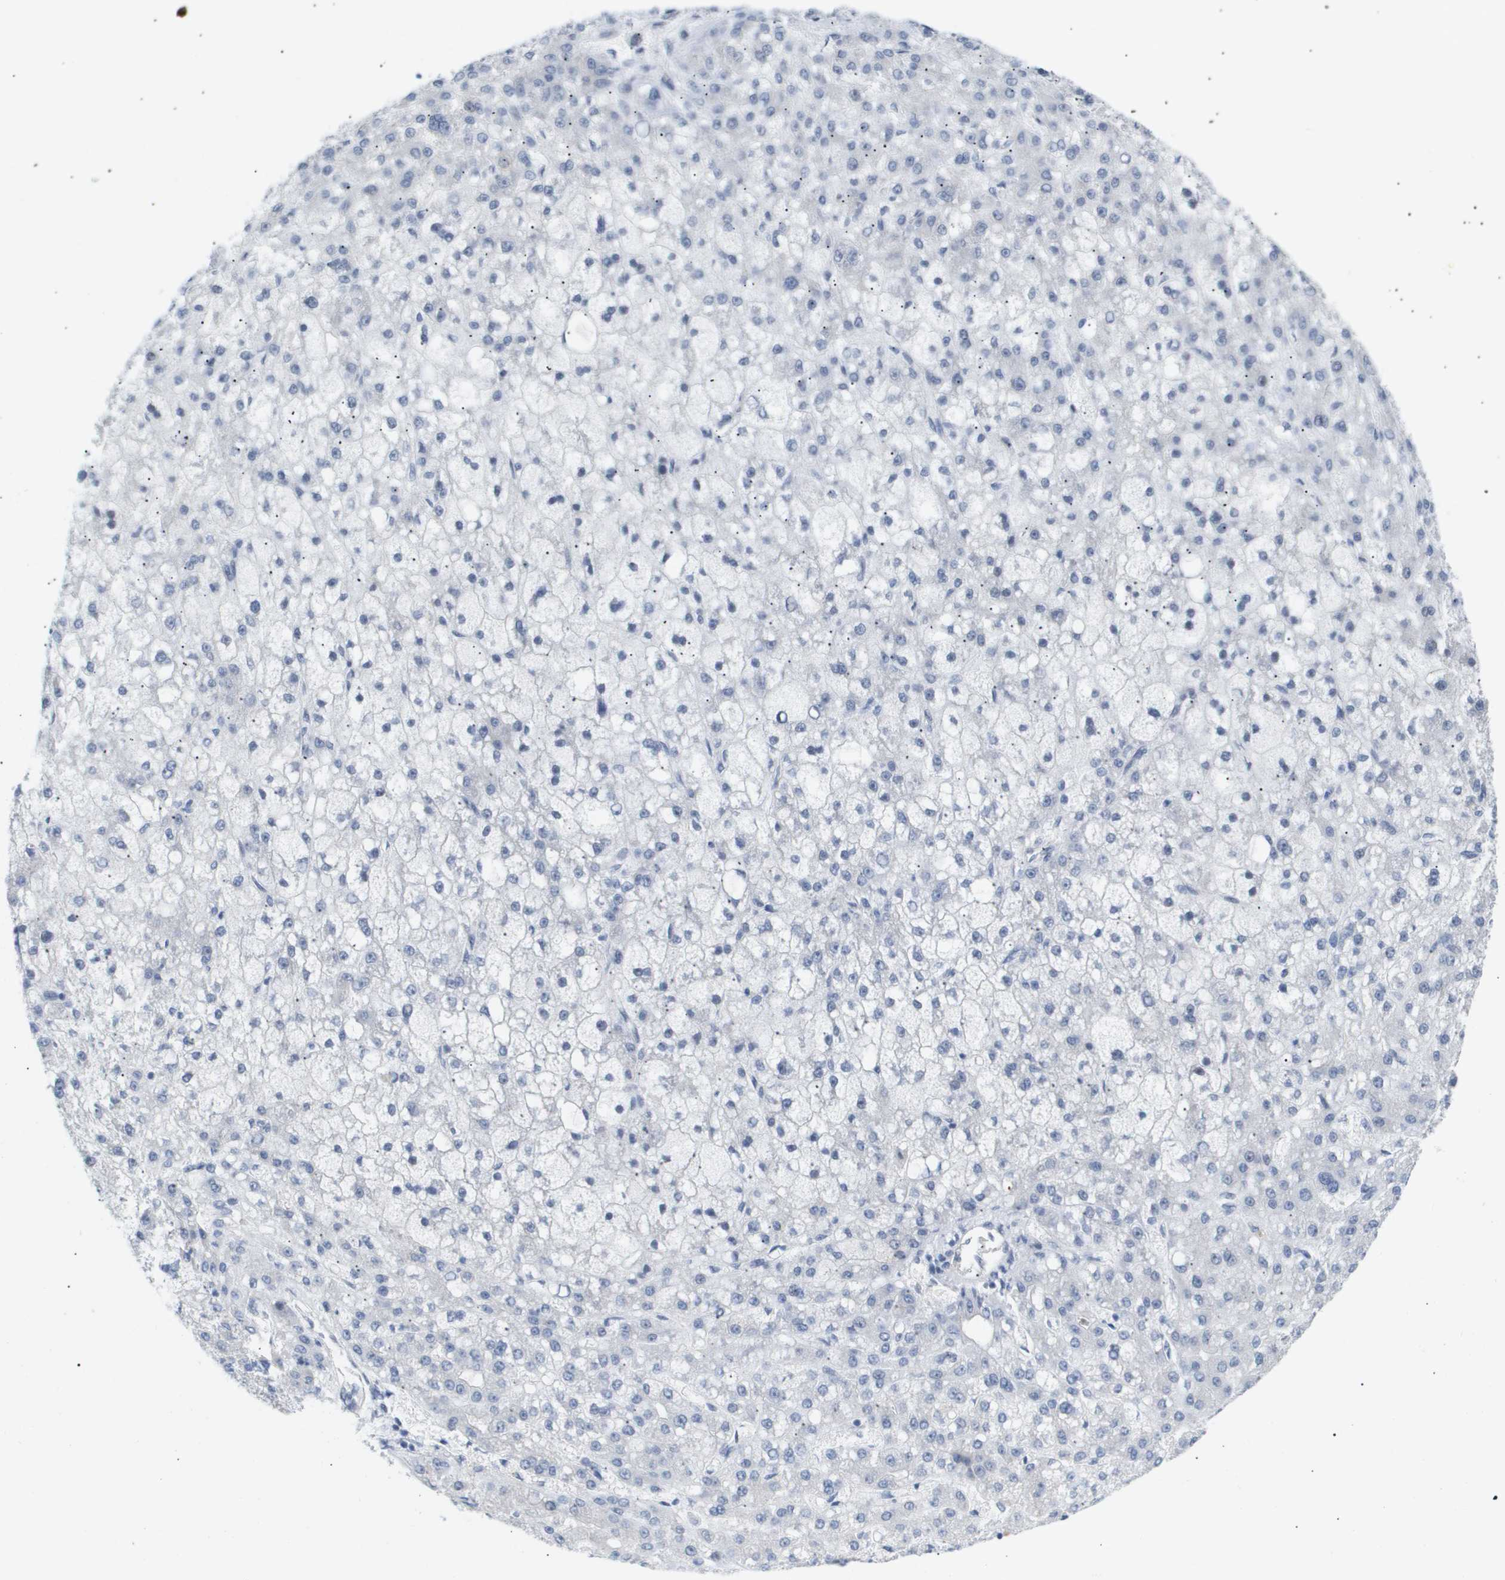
{"staining": {"intensity": "negative", "quantity": "none", "location": "none"}, "tissue": "liver cancer", "cell_type": "Tumor cells", "image_type": "cancer", "snomed": [{"axis": "morphology", "description": "Carcinoma, Hepatocellular, NOS"}, {"axis": "topography", "description": "Liver"}], "caption": "There is no significant expression in tumor cells of hepatocellular carcinoma (liver).", "gene": "PPARD", "patient": {"sex": "male", "age": 67}}